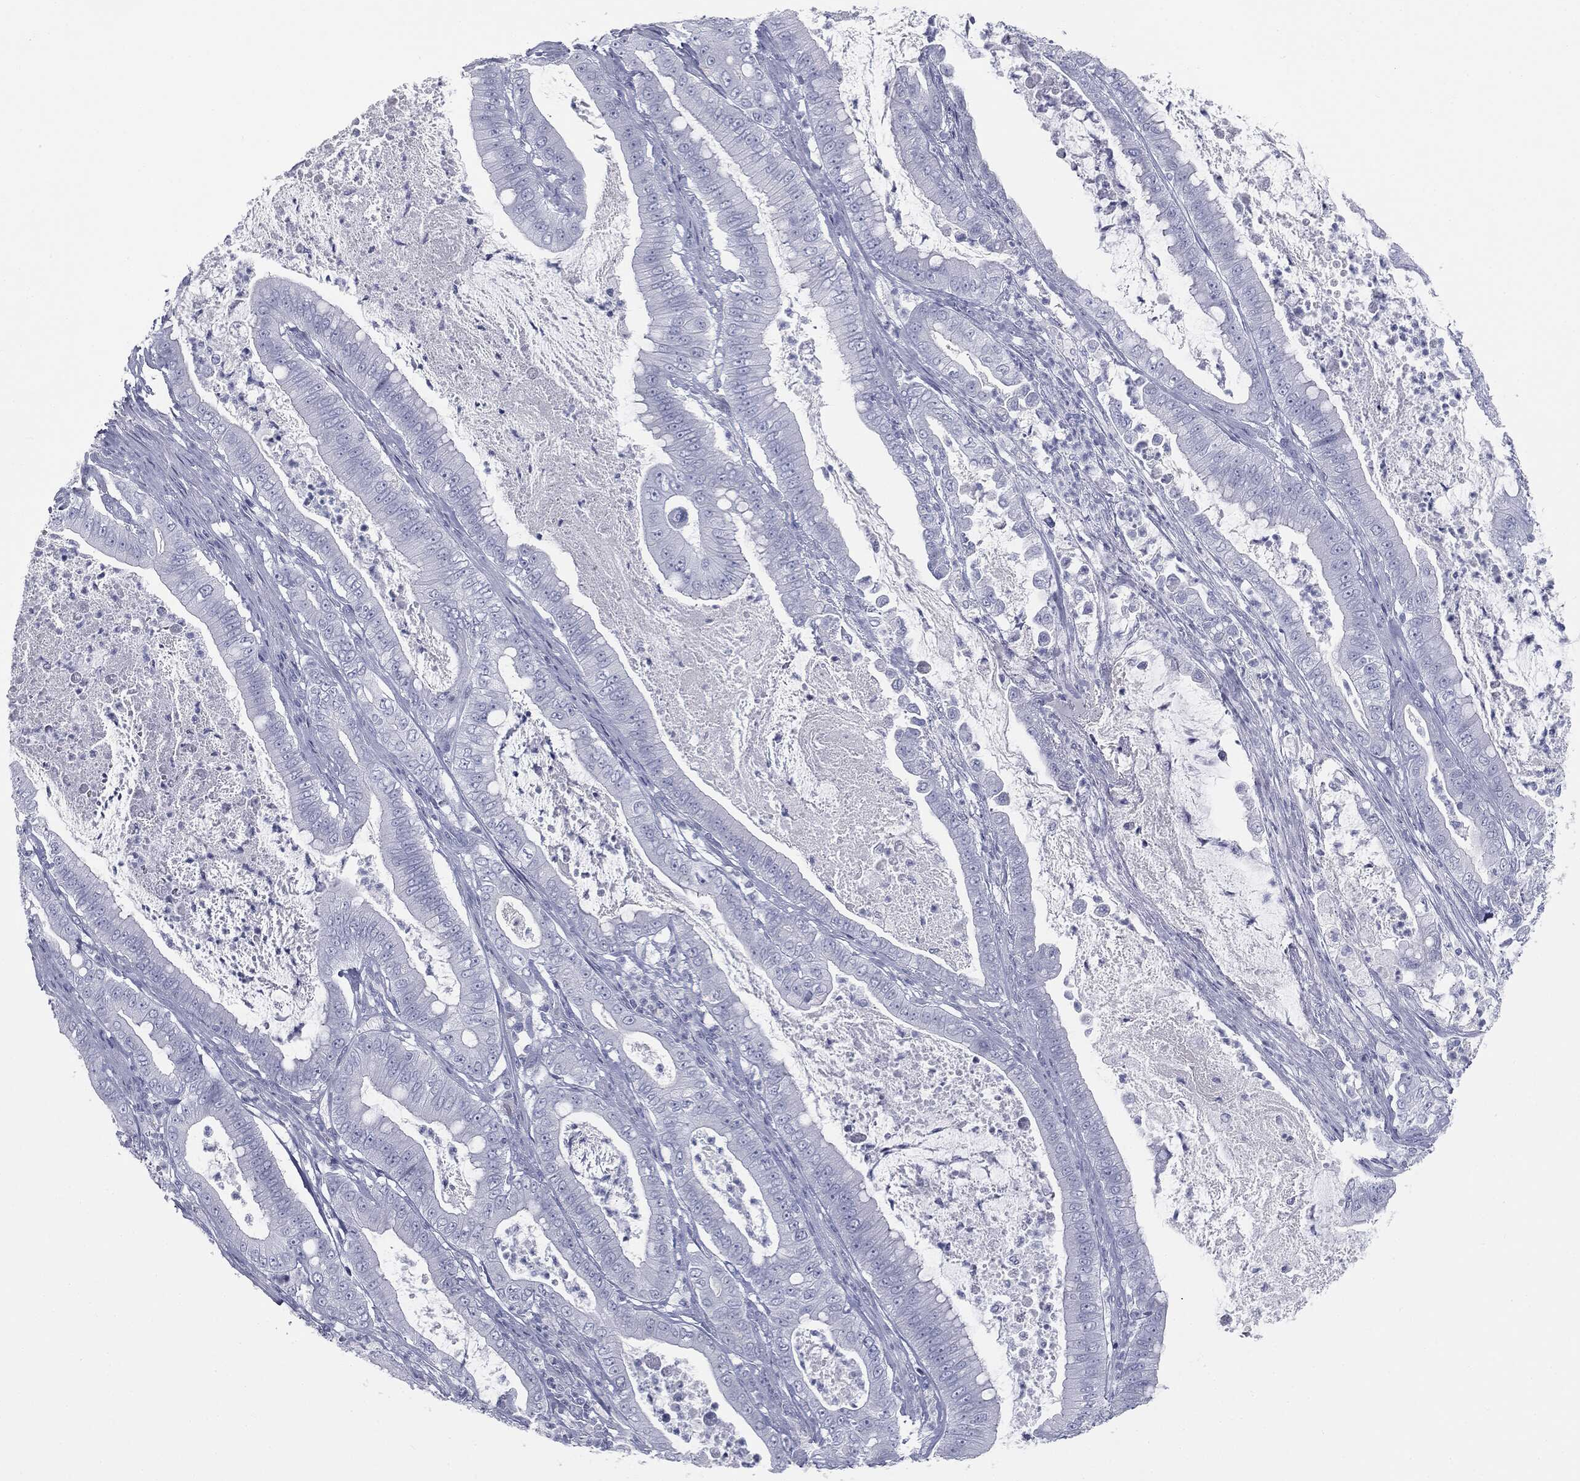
{"staining": {"intensity": "negative", "quantity": "none", "location": "none"}, "tissue": "pancreatic cancer", "cell_type": "Tumor cells", "image_type": "cancer", "snomed": [{"axis": "morphology", "description": "Adenocarcinoma, NOS"}, {"axis": "topography", "description": "Pancreas"}], "caption": "High power microscopy photomicrograph of an immunohistochemistry image of pancreatic cancer, revealing no significant staining in tumor cells. (Immunohistochemistry (ihc), brightfield microscopy, high magnification).", "gene": "TPO", "patient": {"sex": "male", "age": 71}}